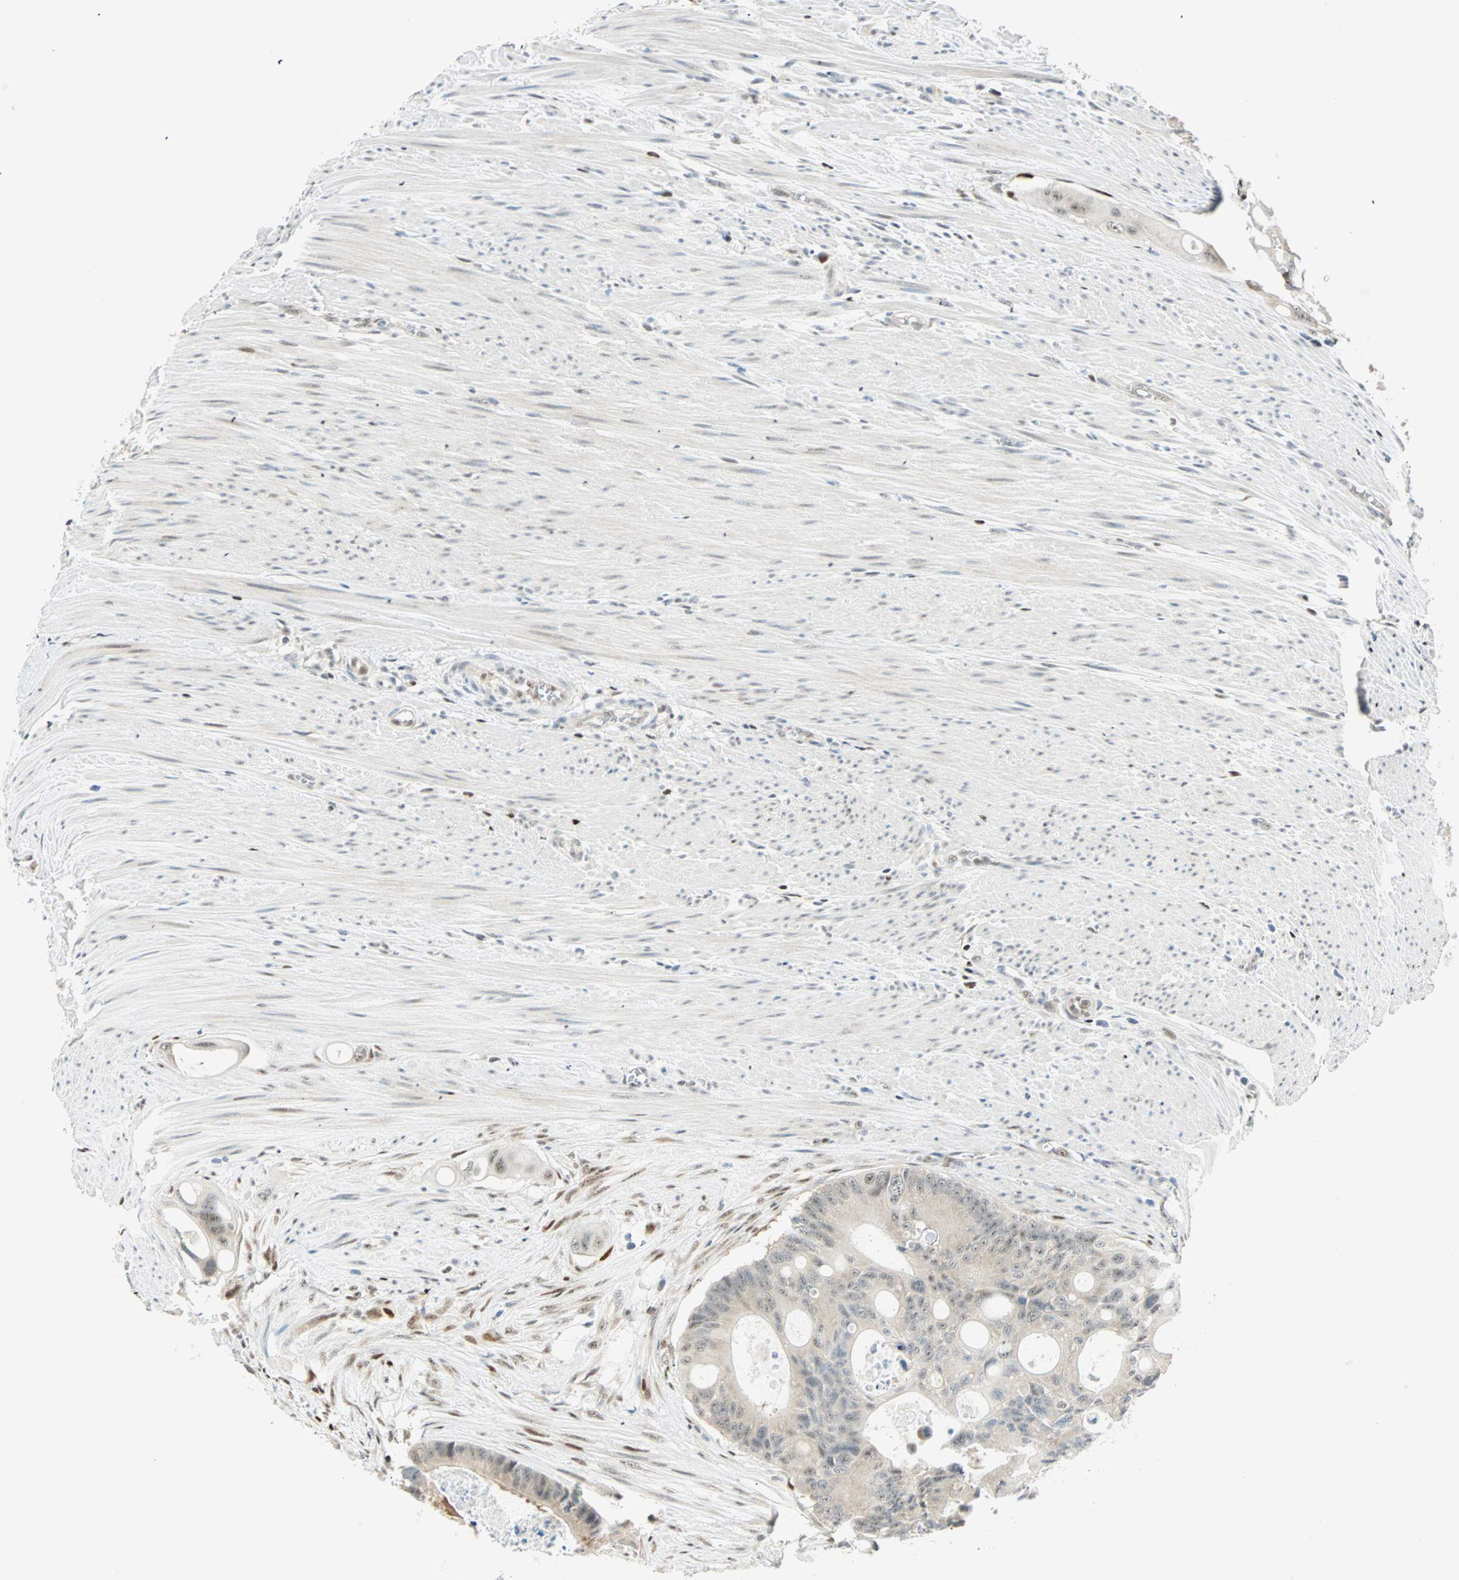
{"staining": {"intensity": "weak", "quantity": "<25%", "location": "cytoplasmic/membranous"}, "tissue": "colorectal cancer", "cell_type": "Tumor cells", "image_type": "cancer", "snomed": [{"axis": "morphology", "description": "Adenocarcinoma, NOS"}, {"axis": "topography", "description": "Colon"}], "caption": "Image shows no protein staining in tumor cells of colorectal adenocarcinoma tissue. (Brightfield microscopy of DAB IHC at high magnification).", "gene": "MSX2", "patient": {"sex": "female", "age": 57}}